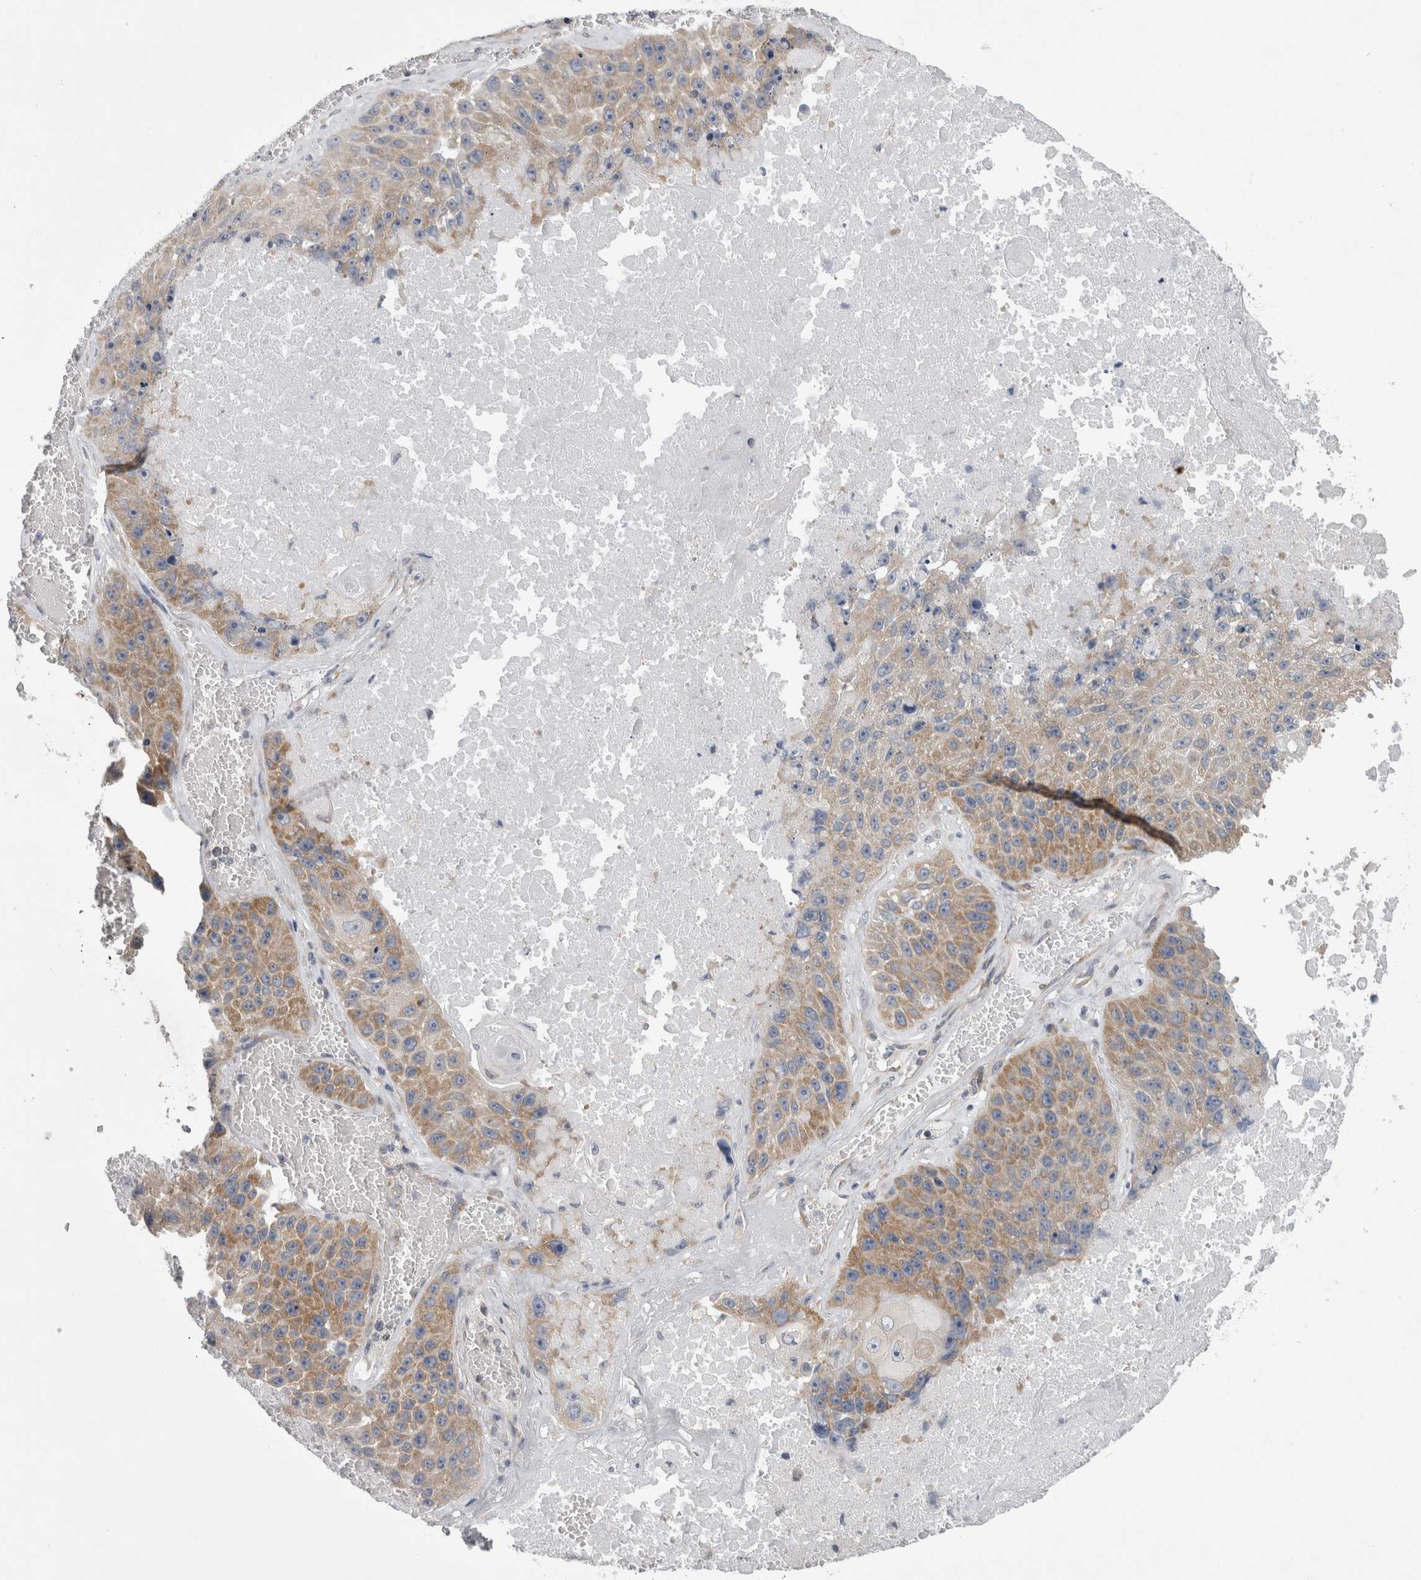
{"staining": {"intensity": "moderate", "quantity": ">75%", "location": "cytoplasmic/membranous"}, "tissue": "lung cancer", "cell_type": "Tumor cells", "image_type": "cancer", "snomed": [{"axis": "morphology", "description": "Squamous cell carcinoma, NOS"}, {"axis": "topography", "description": "Lung"}], "caption": "This image exhibits immunohistochemistry (IHC) staining of lung squamous cell carcinoma, with medium moderate cytoplasmic/membranous expression in about >75% of tumor cells.", "gene": "PRRC2C", "patient": {"sex": "male", "age": 61}}